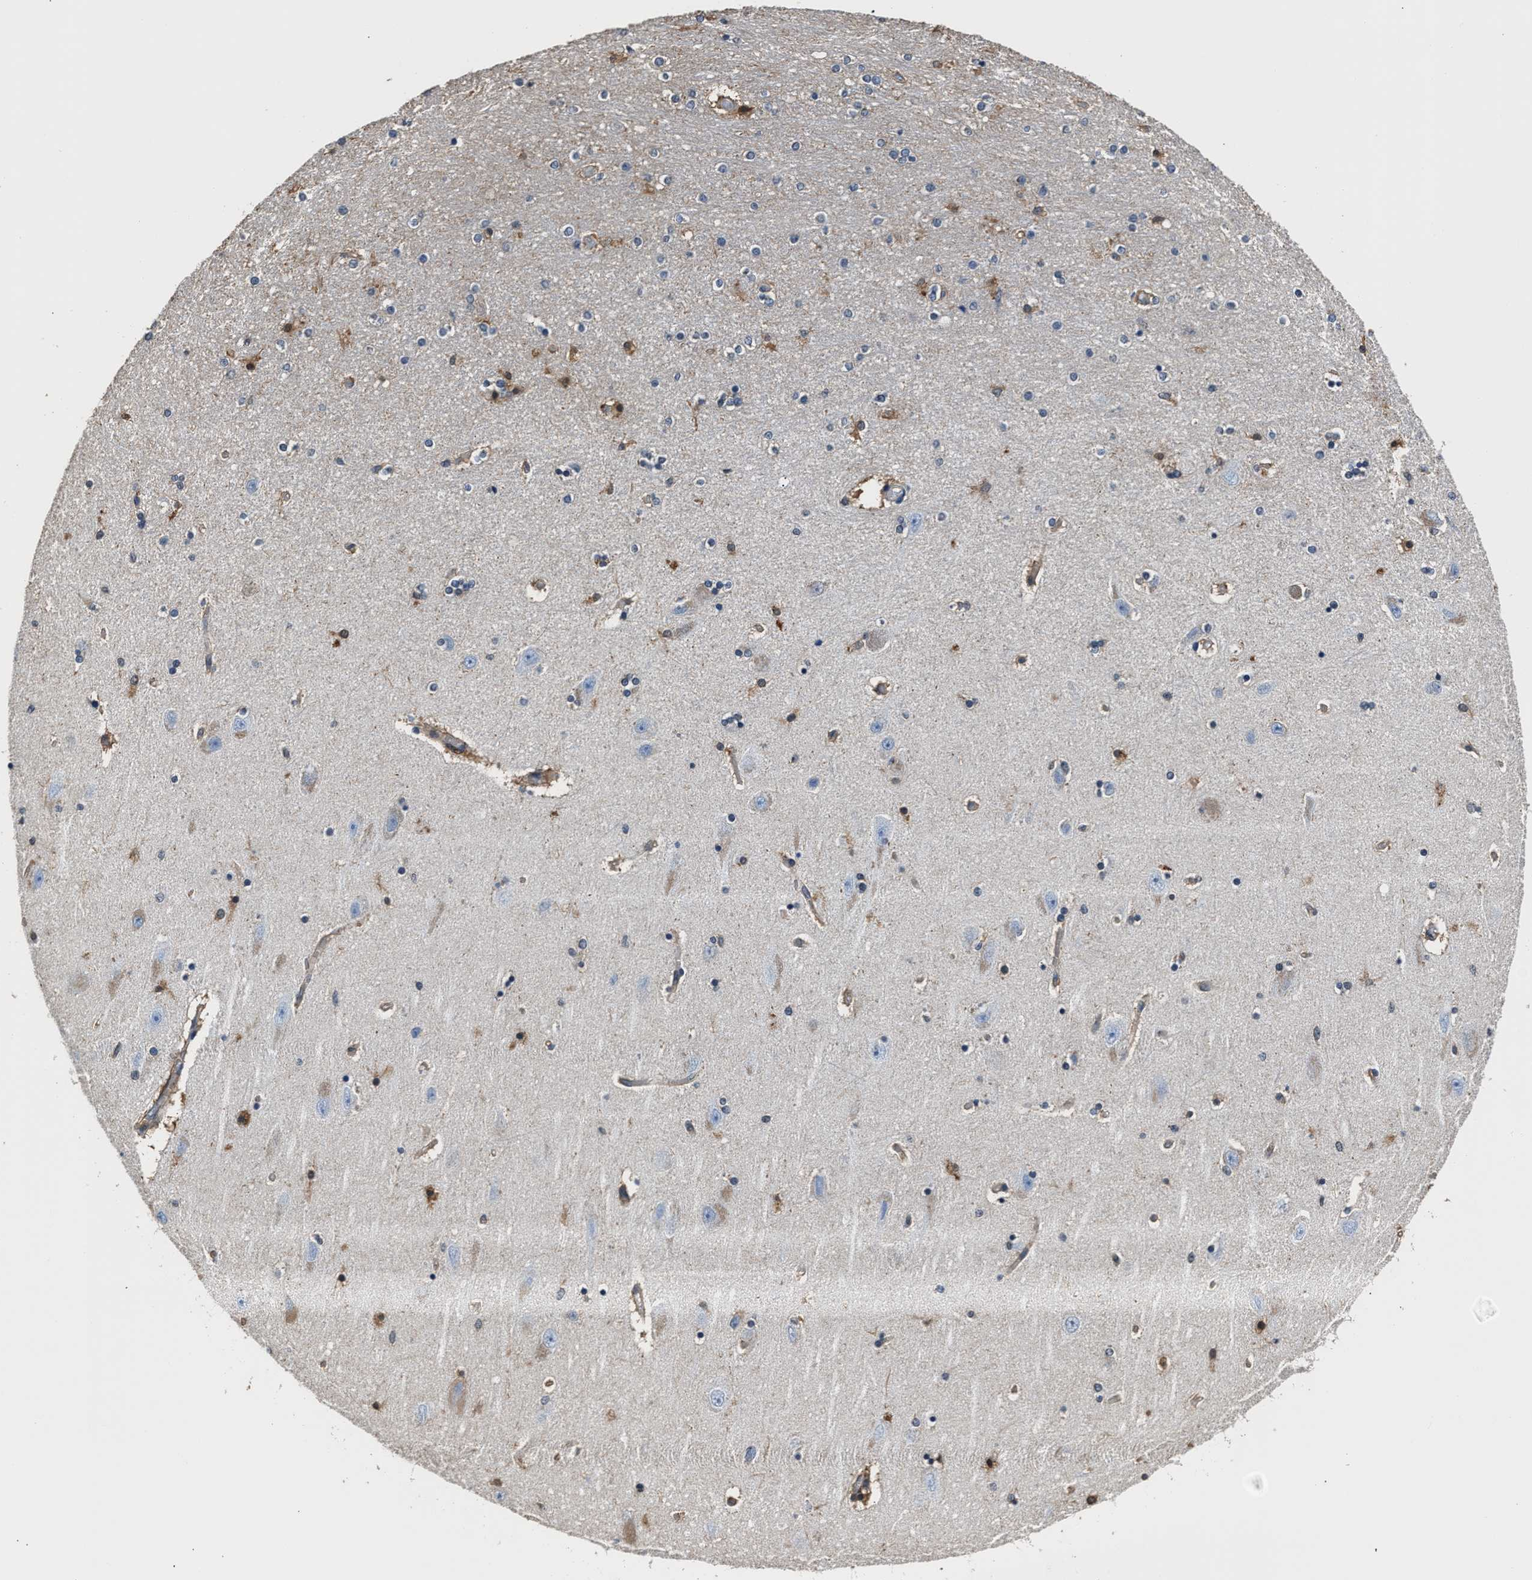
{"staining": {"intensity": "moderate", "quantity": "25%-75%", "location": "cytoplasmic/membranous"}, "tissue": "hippocampus", "cell_type": "Glial cells", "image_type": "normal", "snomed": [{"axis": "morphology", "description": "Normal tissue, NOS"}, {"axis": "topography", "description": "Hippocampus"}], "caption": "Normal hippocampus shows moderate cytoplasmic/membranous positivity in approximately 25%-75% of glial cells (brown staining indicates protein expression, while blue staining denotes nuclei)..", "gene": "GSTP1", "patient": {"sex": "female", "age": 54}}